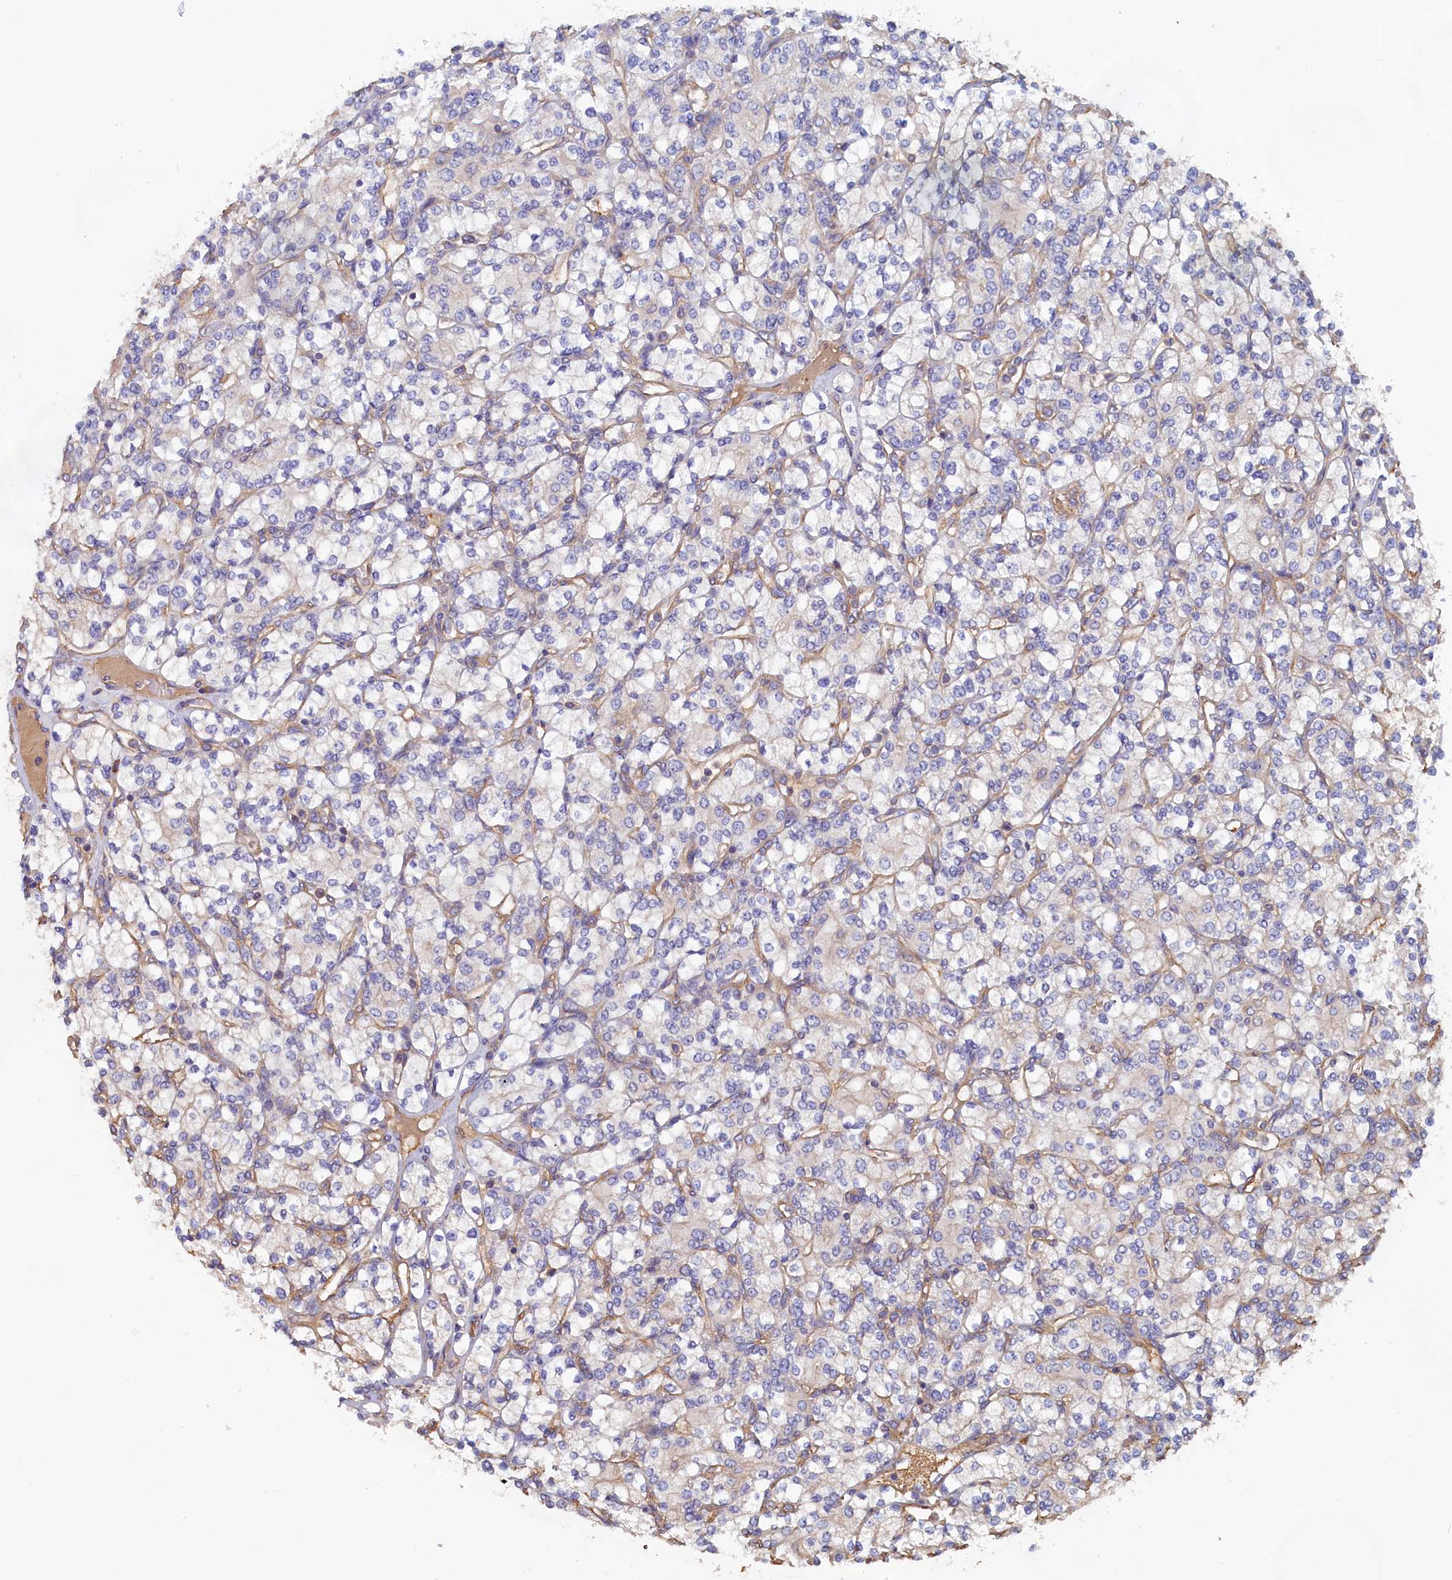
{"staining": {"intensity": "negative", "quantity": "none", "location": "none"}, "tissue": "renal cancer", "cell_type": "Tumor cells", "image_type": "cancer", "snomed": [{"axis": "morphology", "description": "Adenocarcinoma, NOS"}, {"axis": "topography", "description": "Kidney"}], "caption": "Adenocarcinoma (renal) stained for a protein using immunohistochemistry displays no expression tumor cells.", "gene": "ANKRD2", "patient": {"sex": "male", "age": 77}}